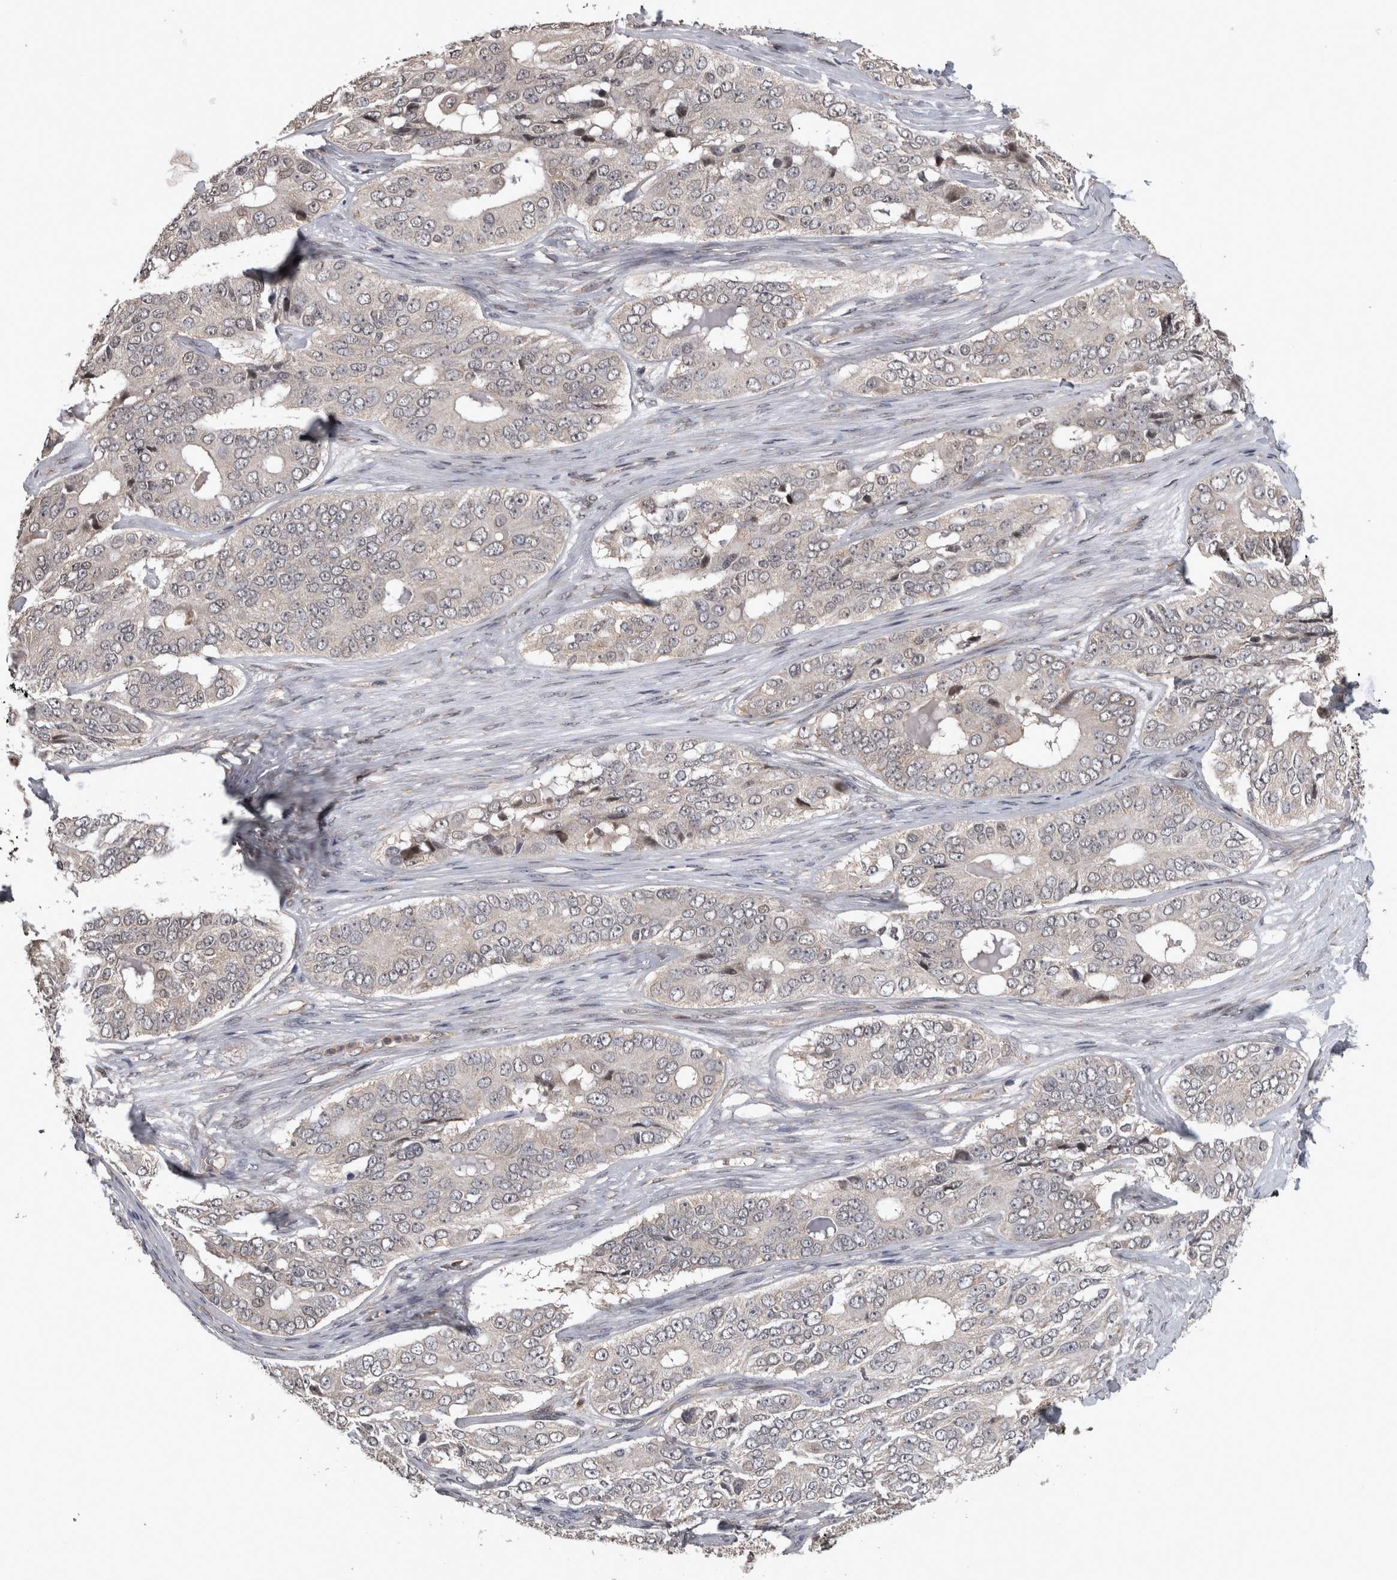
{"staining": {"intensity": "negative", "quantity": "none", "location": "none"}, "tissue": "ovarian cancer", "cell_type": "Tumor cells", "image_type": "cancer", "snomed": [{"axis": "morphology", "description": "Carcinoma, endometroid"}, {"axis": "topography", "description": "Ovary"}], "caption": "DAB immunohistochemical staining of ovarian cancer exhibits no significant positivity in tumor cells.", "gene": "ATXN2", "patient": {"sex": "female", "age": 51}}